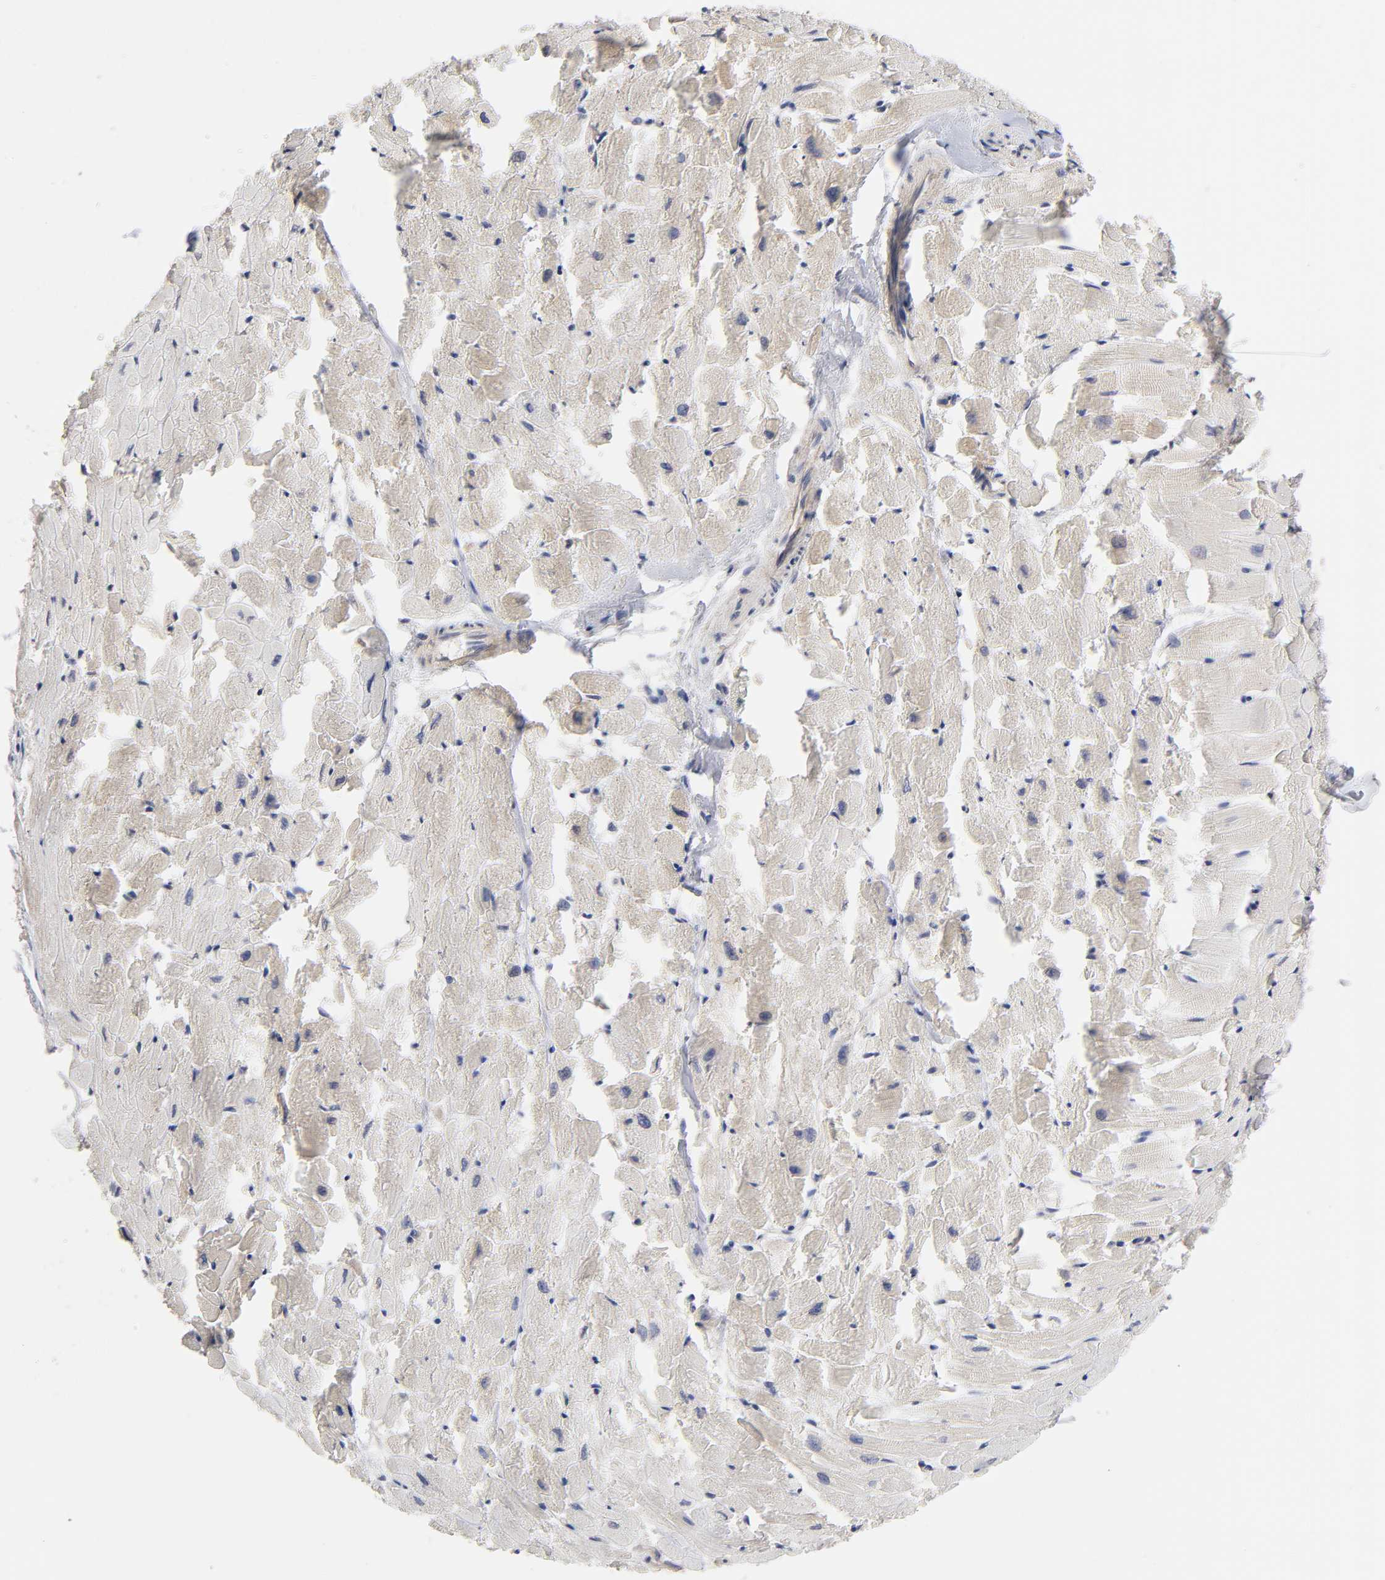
{"staining": {"intensity": "weak", "quantity": "25%-75%", "location": "cytoplasmic/membranous"}, "tissue": "heart muscle", "cell_type": "Cardiomyocytes", "image_type": "normal", "snomed": [{"axis": "morphology", "description": "Normal tissue, NOS"}, {"axis": "topography", "description": "Heart"}], "caption": "Weak cytoplasmic/membranous staining for a protein is present in about 25%-75% of cardiomyocytes of normal heart muscle using immunohistochemistry.", "gene": "STRN3", "patient": {"sex": "female", "age": 19}}